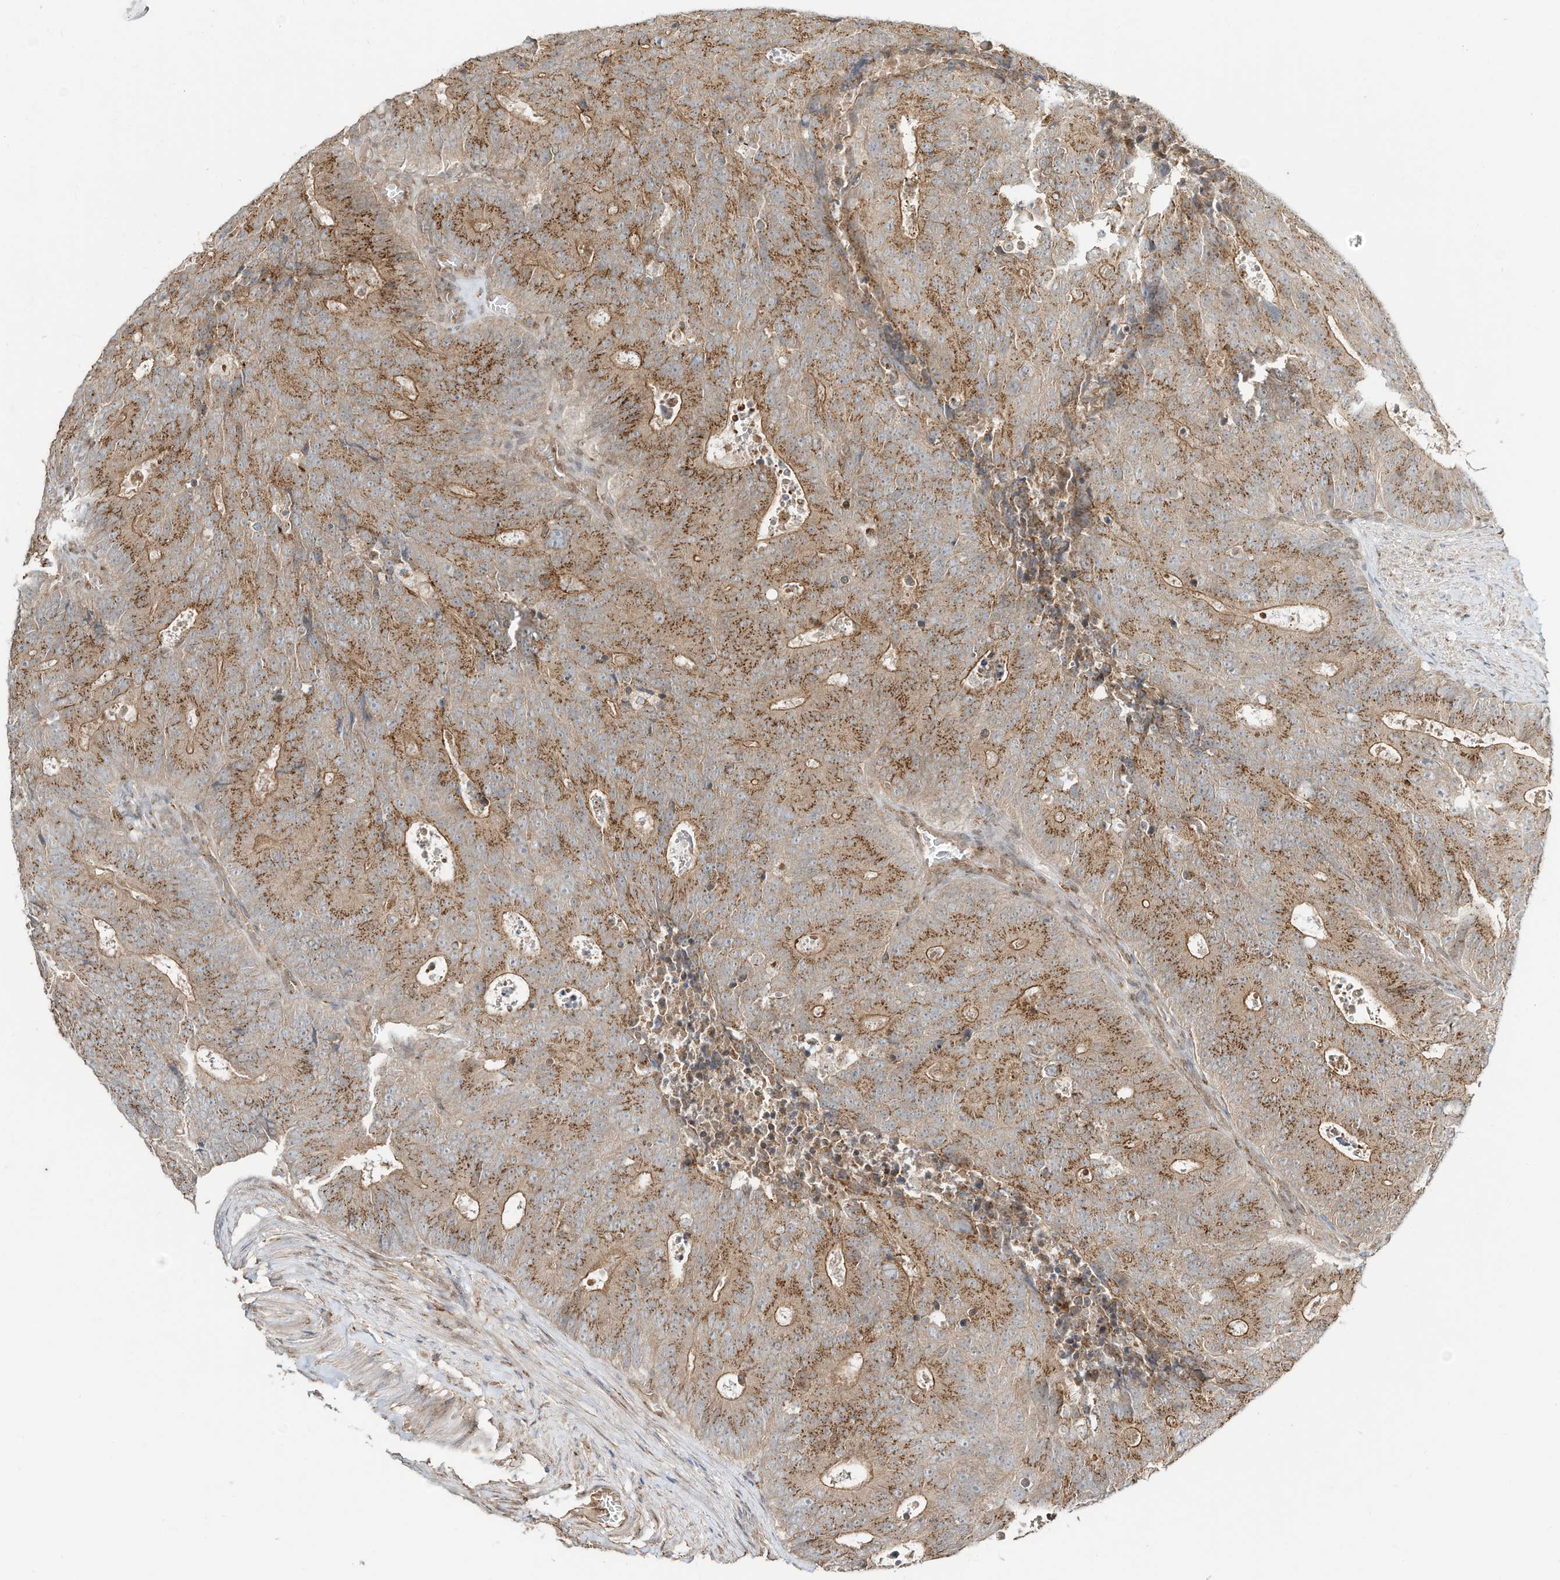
{"staining": {"intensity": "moderate", "quantity": ">75%", "location": "cytoplasmic/membranous"}, "tissue": "colorectal cancer", "cell_type": "Tumor cells", "image_type": "cancer", "snomed": [{"axis": "morphology", "description": "Adenocarcinoma, NOS"}, {"axis": "topography", "description": "Colon"}], "caption": "This photomicrograph displays IHC staining of human colorectal adenocarcinoma, with medium moderate cytoplasmic/membranous staining in about >75% of tumor cells.", "gene": "CUX1", "patient": {"sex": "male", "age": 87}}